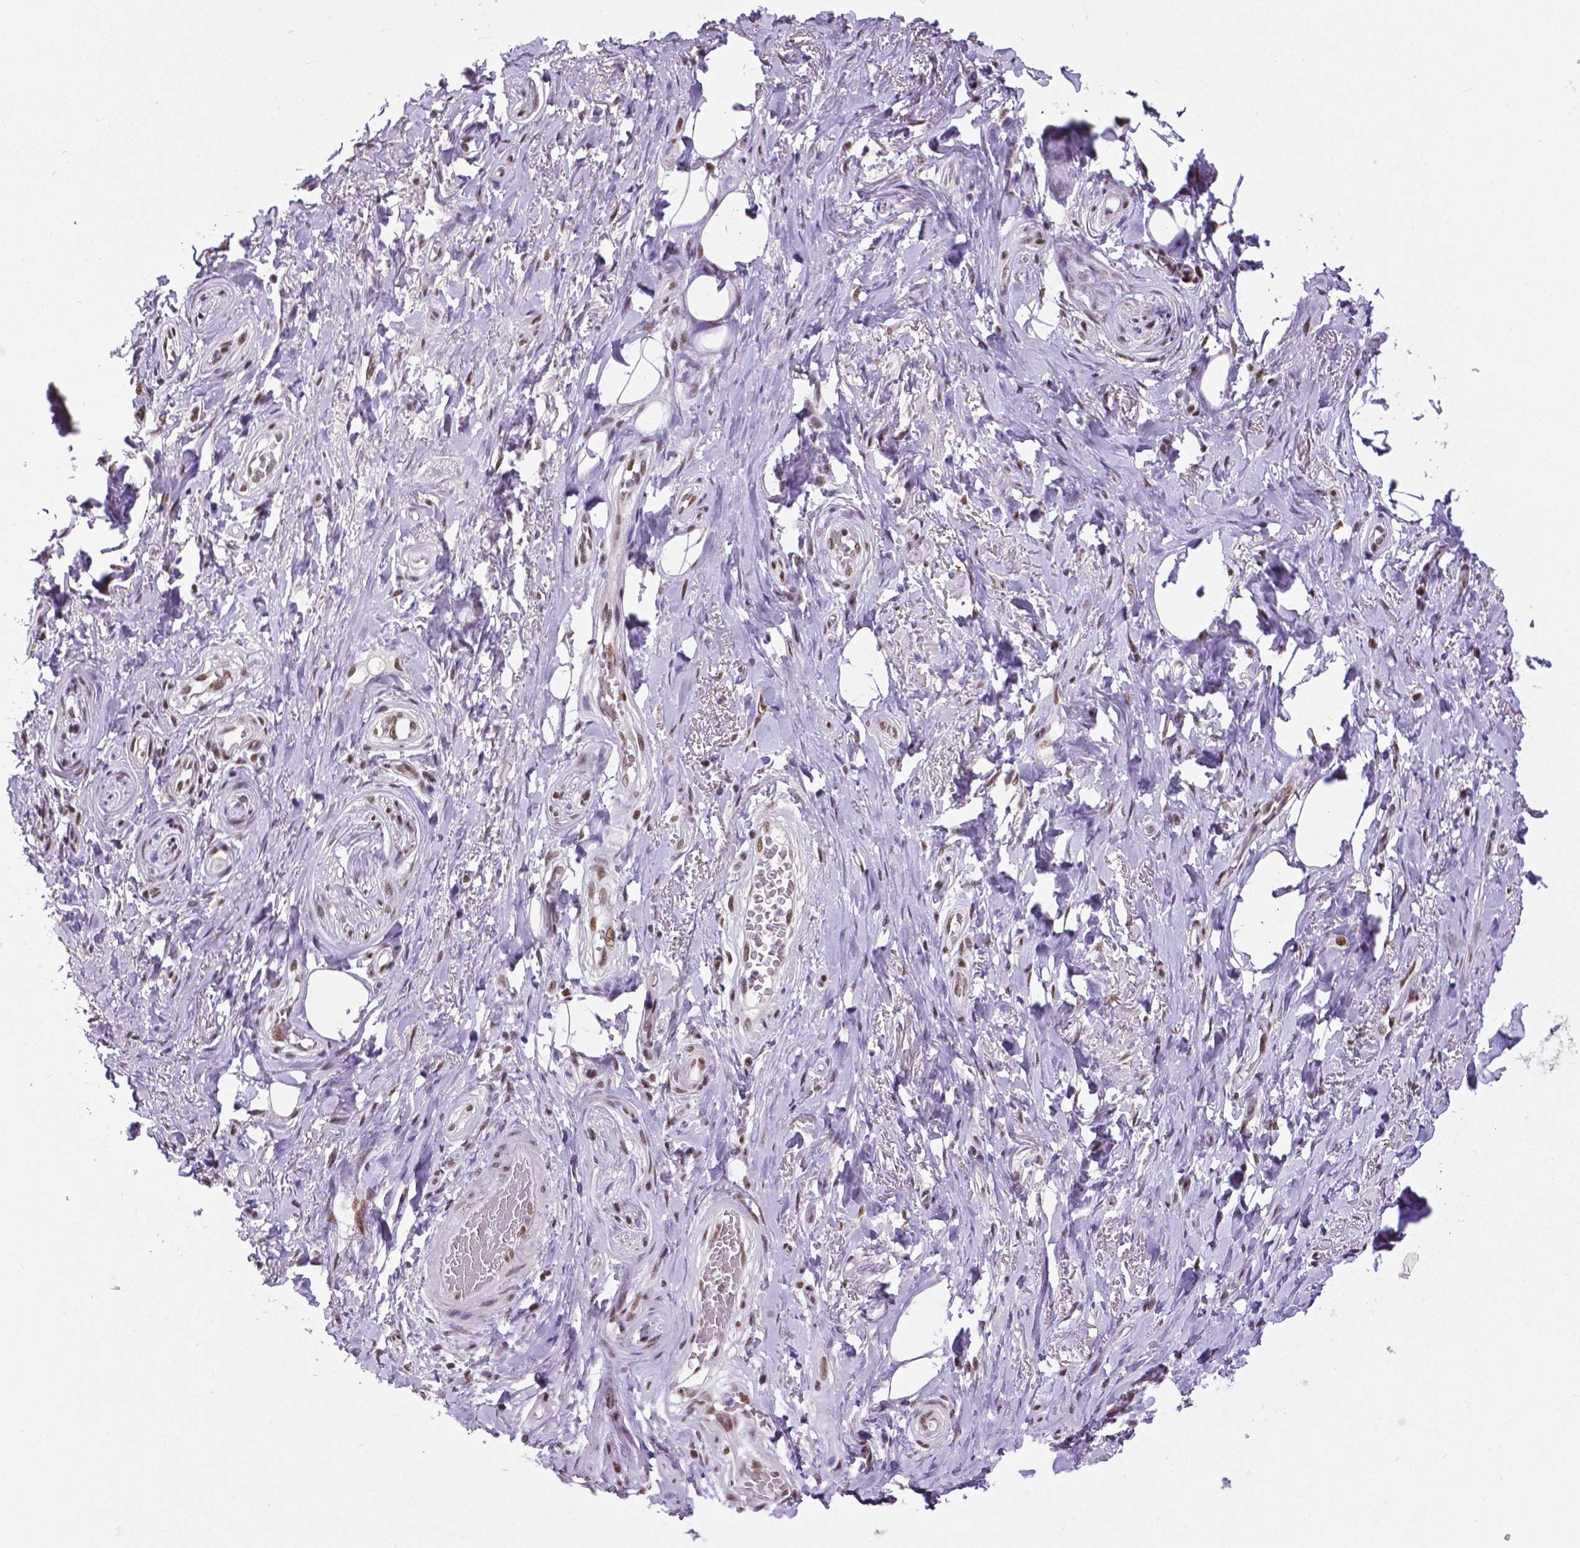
{"staining": {"intensity": "moderate", "quantity": "25%-75%", "location": "nuclear"}, "tissue": "adipose tissue", "cell_type": "Adipocytes", "image_type": "normal", "snomed": [{"axis": "morphology", "description": "Normal tissue, NOS"}, {"axis": "topography", "description": "Anal"}, {"axis": "topography", "description": "Peripheral nerve tissue"}], "caption": "Protein expression analysis of normal adipose tissue displays moderate nuclear staining in approximately 25%-75% of adipocytes.", "gene": "REST", "patient": {"sex": "male", "age": 53}}